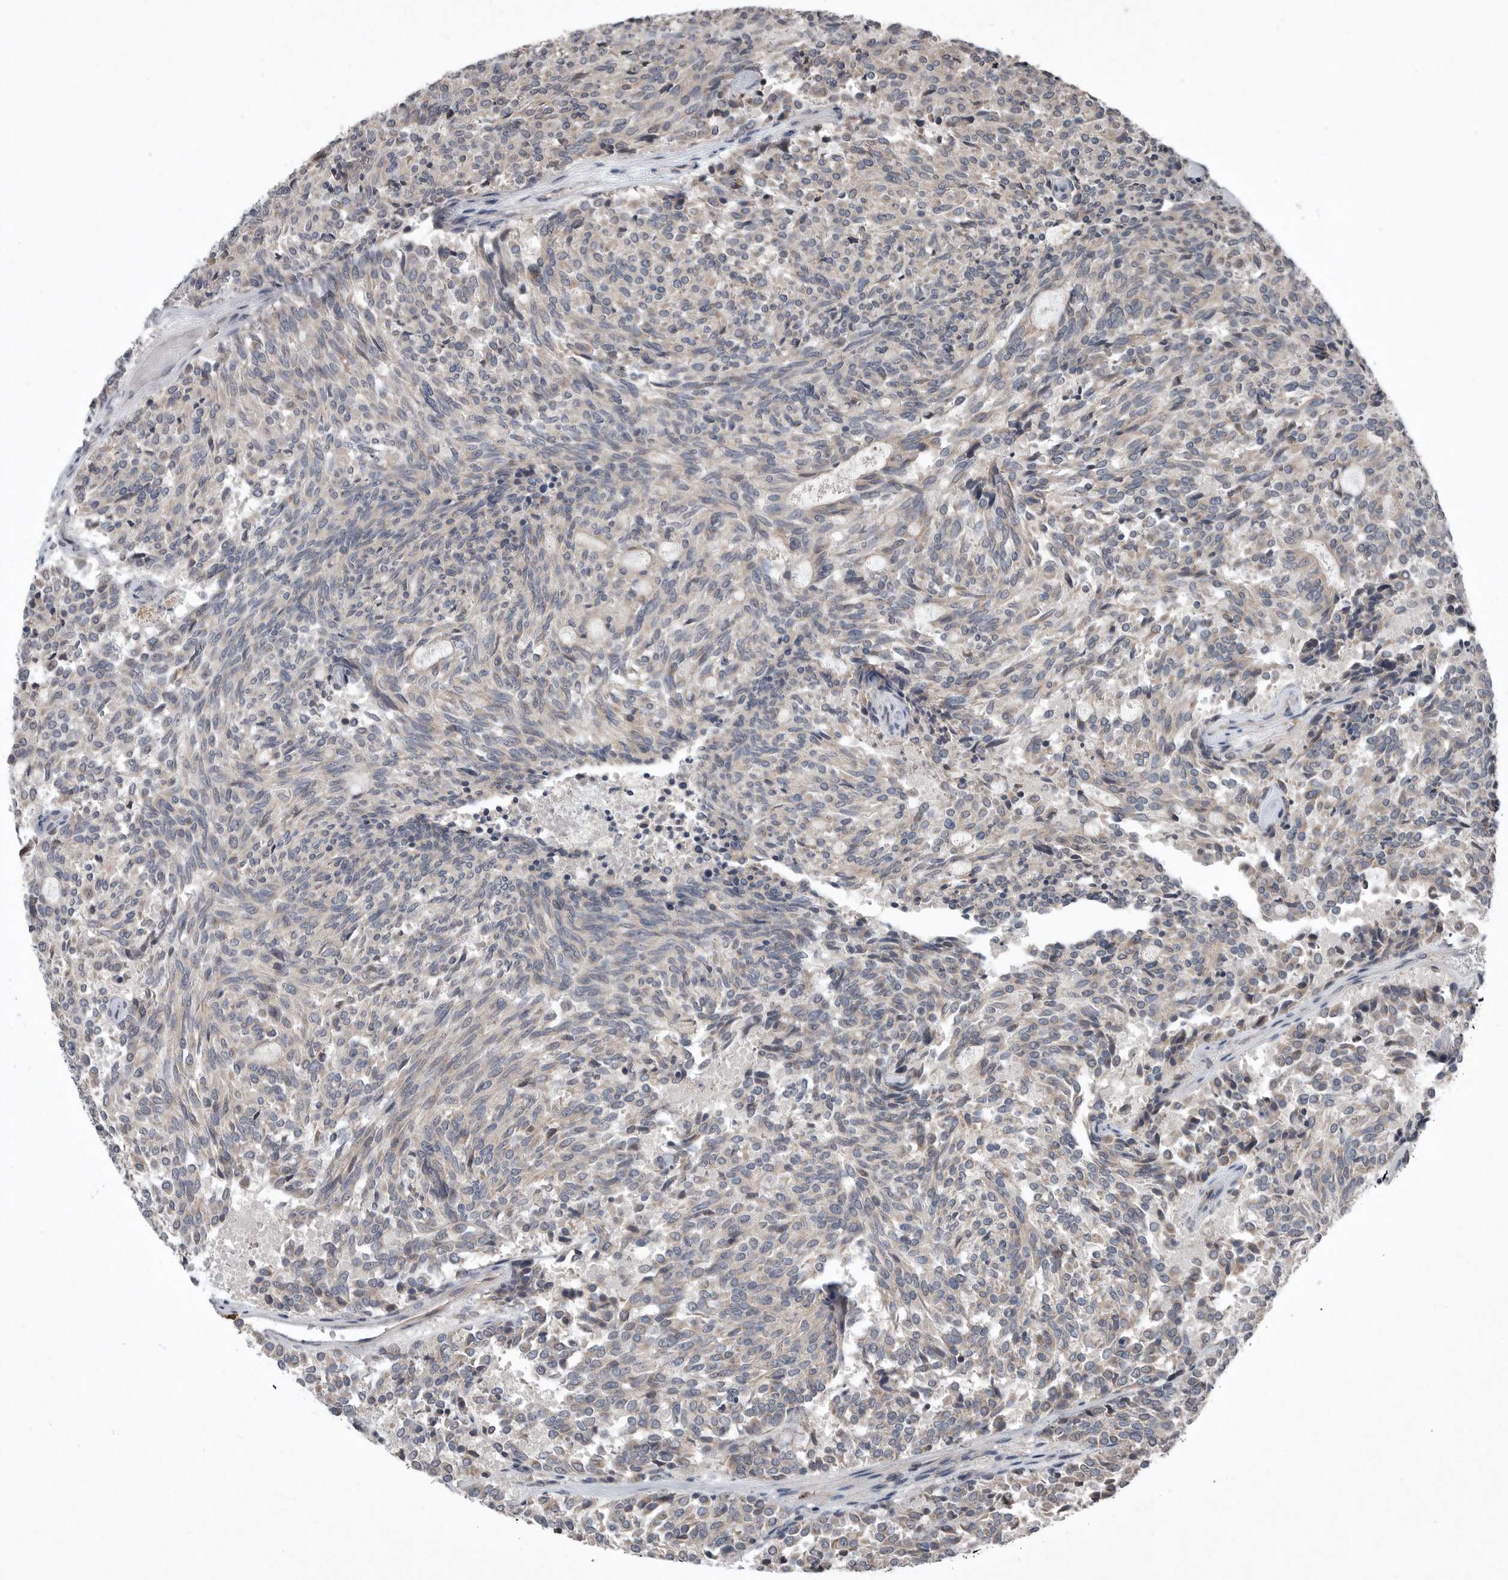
{"staining": {"intensity": "weak", "quantity": "<25%", "location": "cytoplasmic/membranous"}, "tissue": "carcinoid", "cell_type": "Tumor cells", "image_type": "cancer", "snomed": [{"axis": "morphology", "description": "Carcinoid, malignant, NOS"}, {"axis": "topography", "description": "Pancreas"}], "caption": "A micrograph of human carcinoid is negative for staining in tumor cells. (Immunohistochemistry, brightfield microscopy, high magnification).", "gene": "SCP2", "patient": {"sex": "female", "age": 54}}